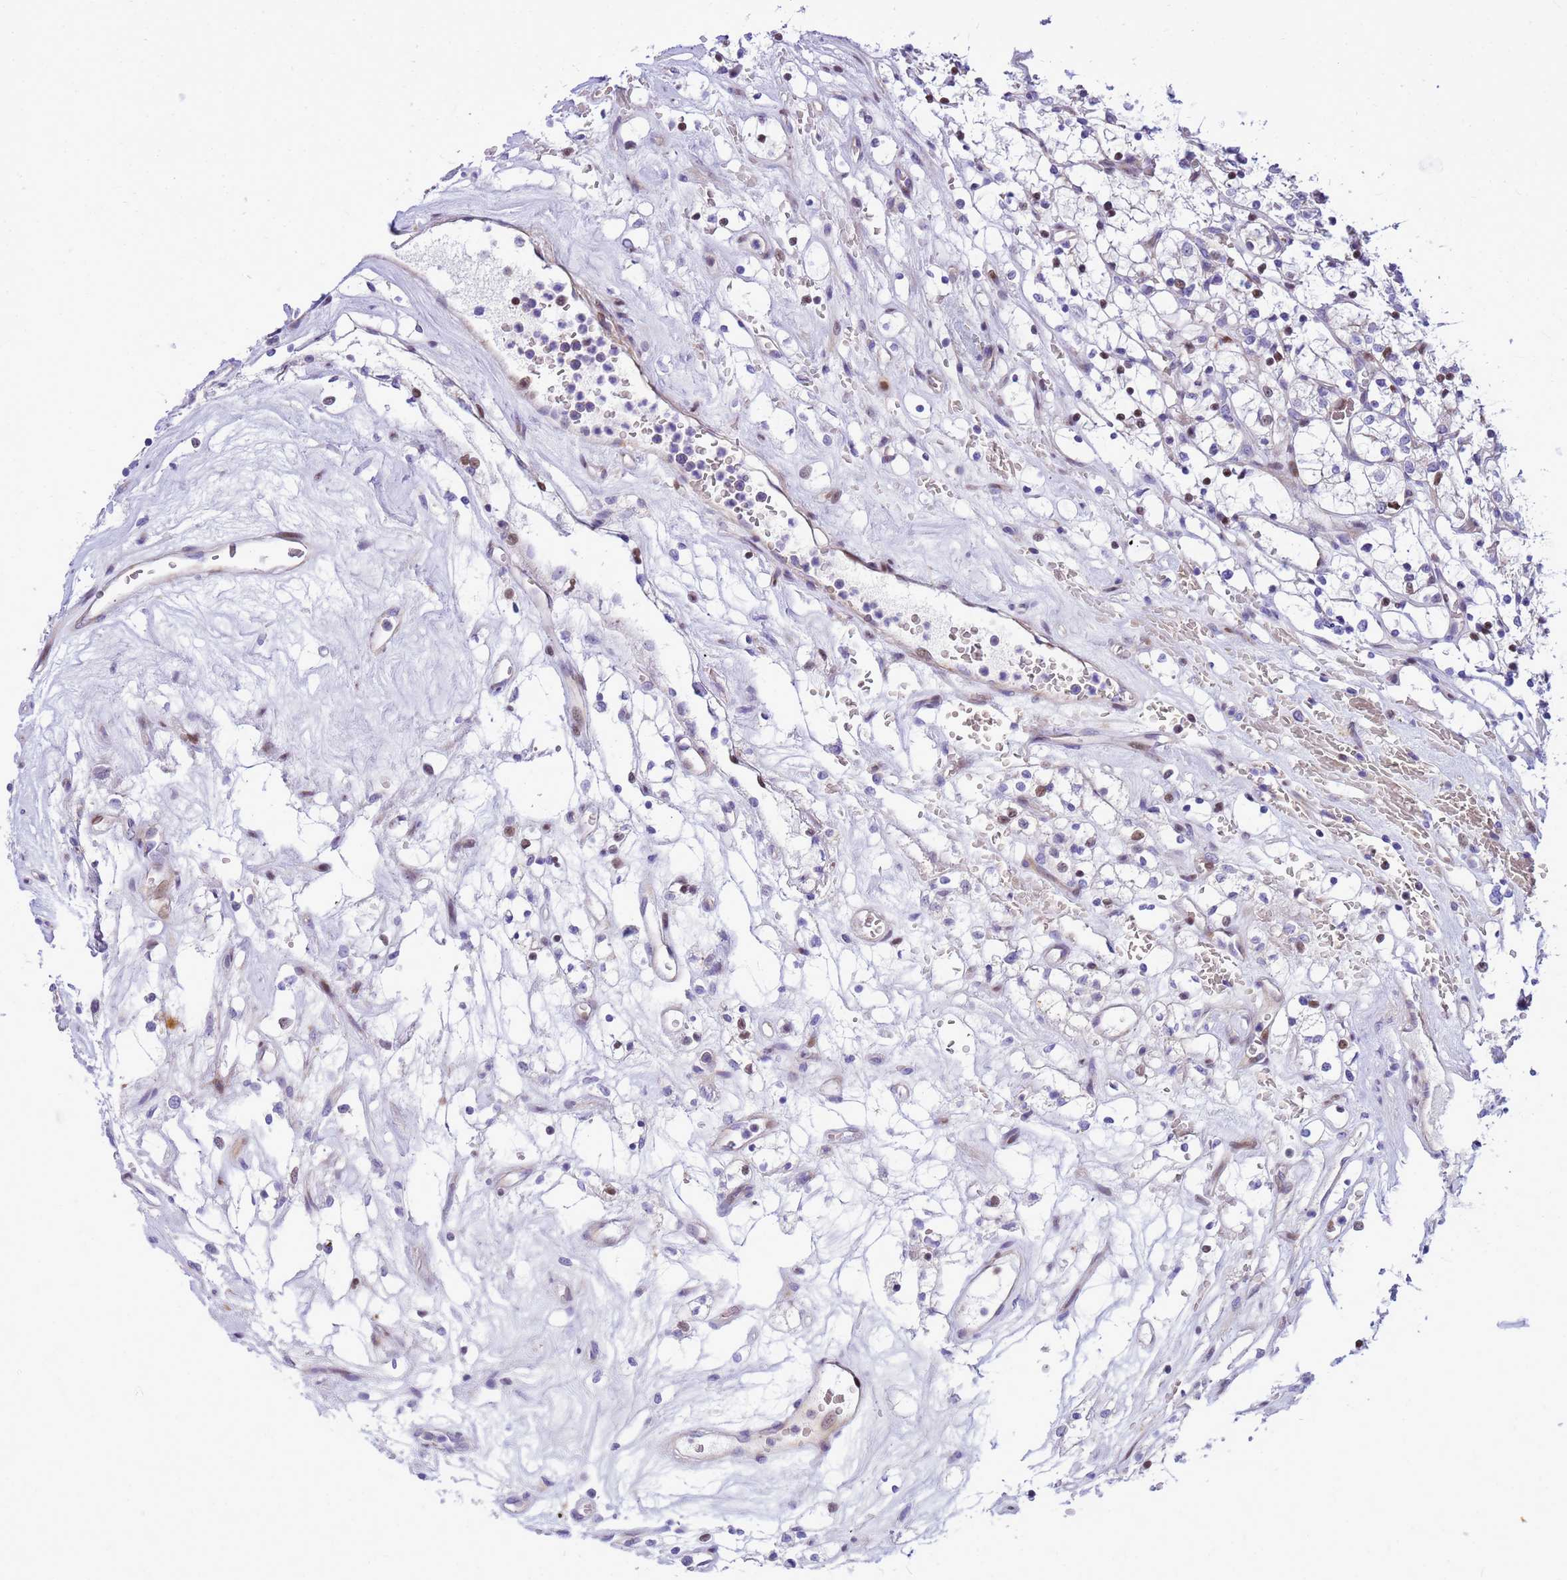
{"staining": {"intensity": "negative", "quantity": "none", "location": "none"}, "tissue": "renal cancer", "cell_type": "Tumor cells", "image_type": "cancer", "snomed": [{"axis": "morphology", "description": "Adenocarcinoma, NOS"}, {"axis": "topography", "description": "Kidney"}], "caption": "An immunohistochemistry (IHC) photomicrograph of renal cancer (adenocarcinoma) is shown. There is no staining in tumor cells of renal cancer (adenocarcinoma).", "gene": "ADAMTS7", "patient": {"sex": "female", "age": 69}}